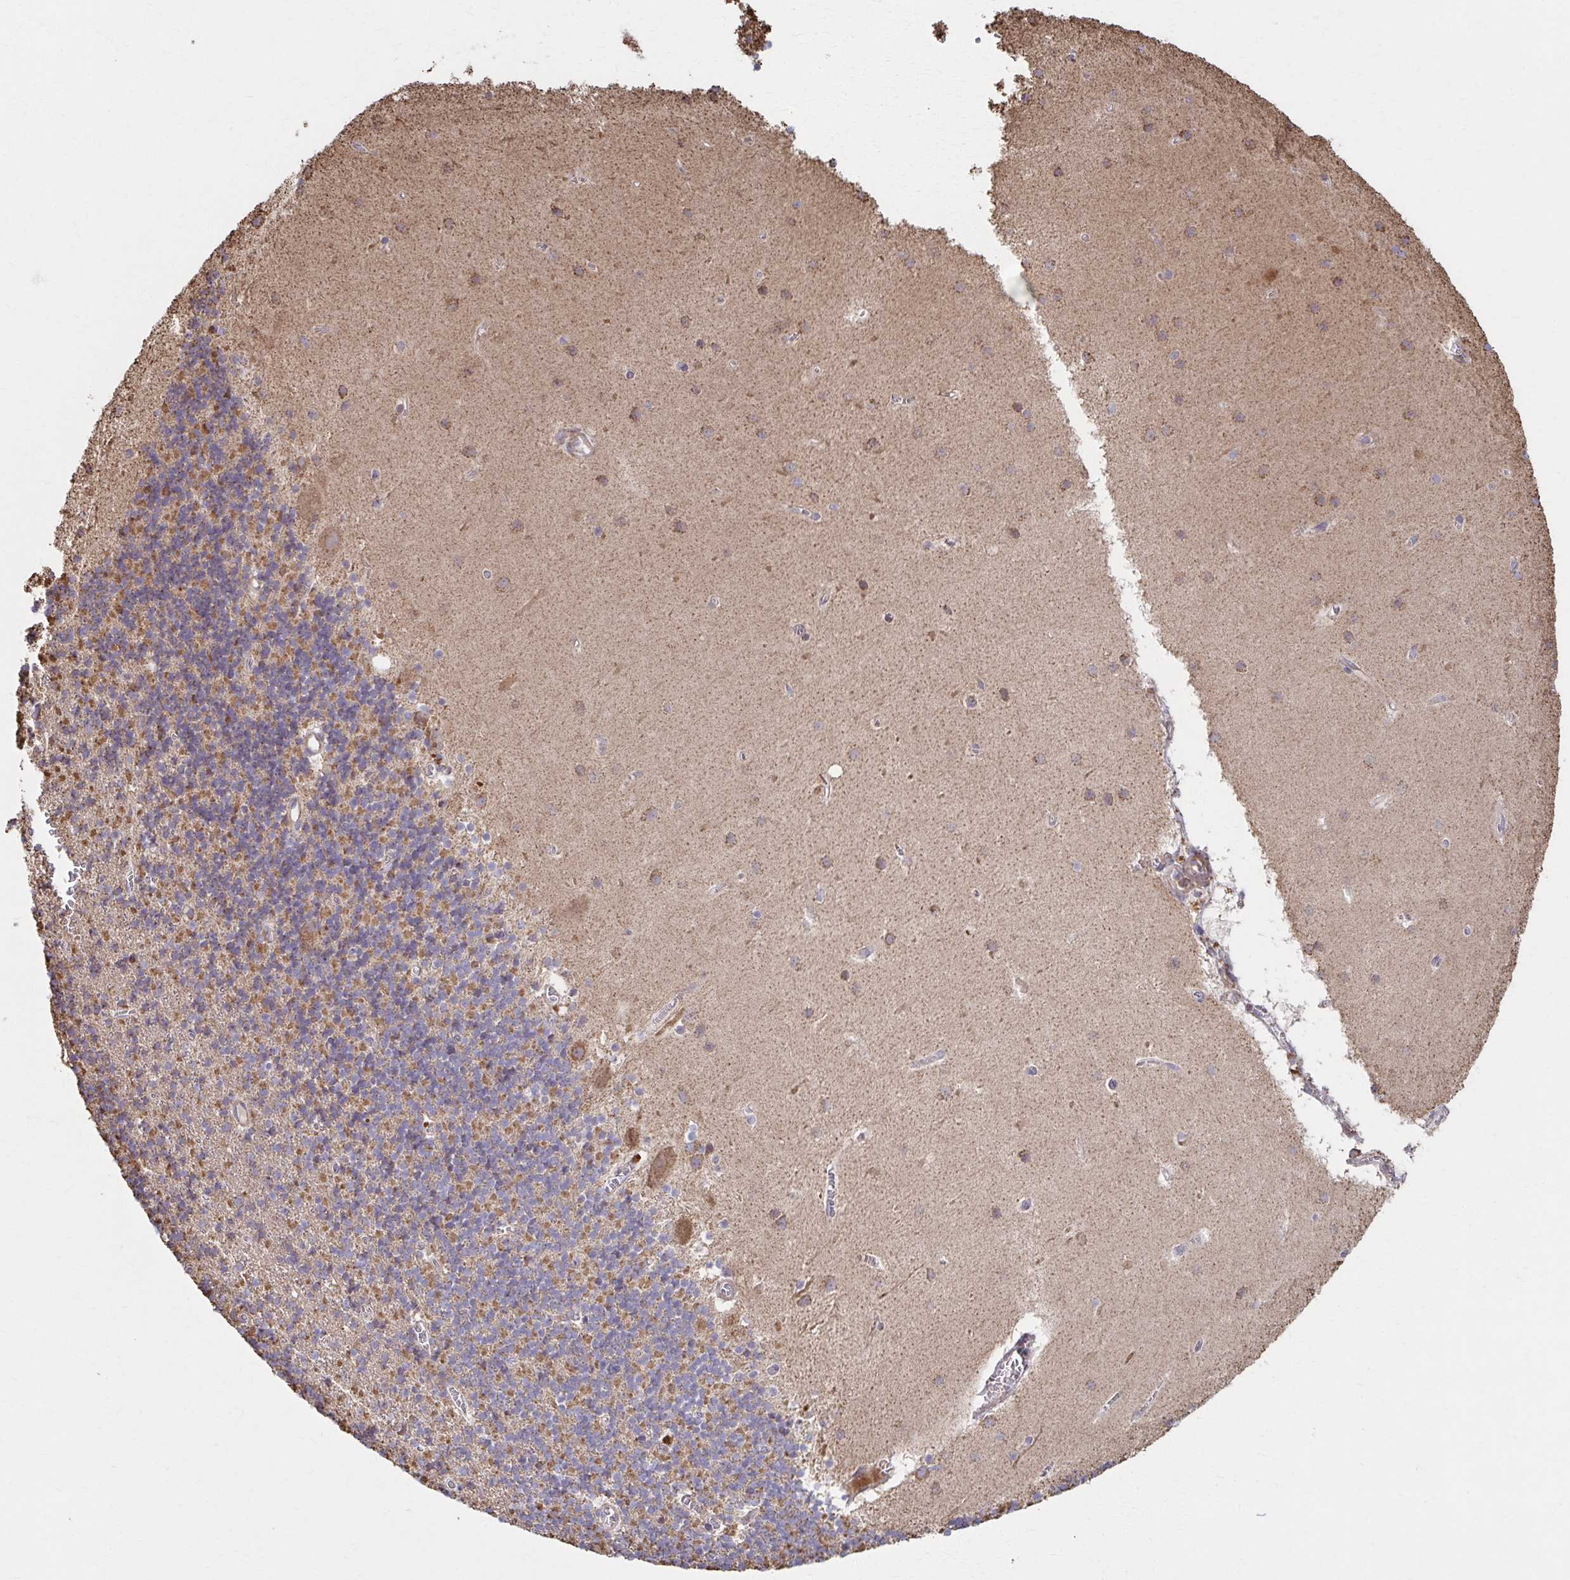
{"staining": {"intensity": "moderate", "quantity": ">75%", "location": "cytoplasmic/membranous"}, "tissue": "cerebellum", "cell_type": "Cells in granular layer", "image_type": "normal", "snomed": [{"axis": "morphology", "description": "Normal tissue, NOS"}, {"axis": "topography", "description": "Cerebellum"}], "caption": "Immunohistochemistry histopathology image of benign cerebellum: human cerebellum stained using immunohistochemistry exhibits medium levels of moderate protein expression localized specifically in the cytoplasmic/membranous of cells in granular layer, appearing as a cytoplasmic/membranous brown color.", "gene": "SAT1", "patient": {"sex": "male", "age": 70}}